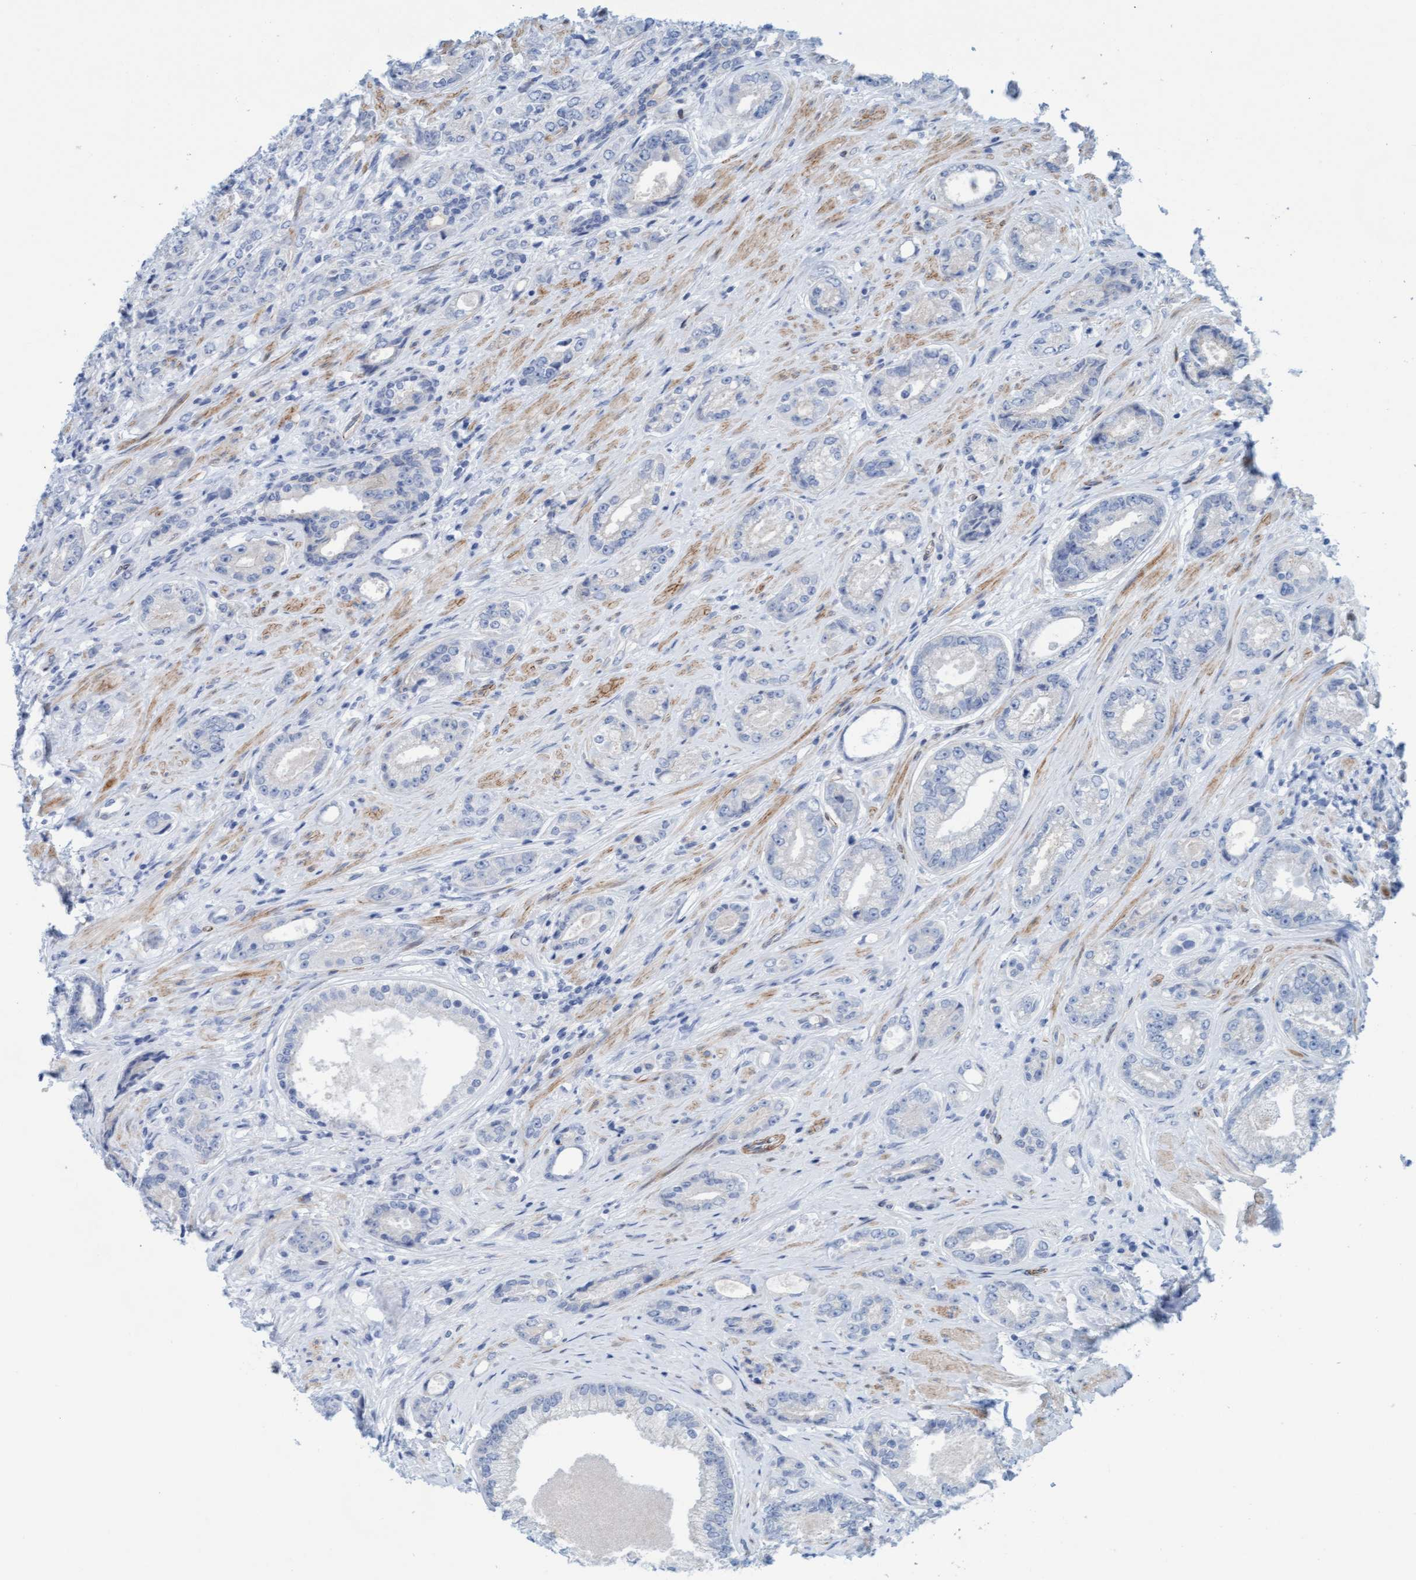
{"staining": {"intensity": "negative", "quantity": "none", "location": "none"}, "tissue": "prostate cancer", "cell_type": "Tumor cells", "image_type": "cancer", "snomed": [{"axis": "morphology", "description": "Adenocarcinoma, High grade"}, {"axis": "topography", "description": "Prostate"}], "caption": "Tumor cells show no significant expression in prostate cancer (high-grade adenocarcinoma).", "gene": "MTFR1", "patient": {"sex": "male", "age": 61}}